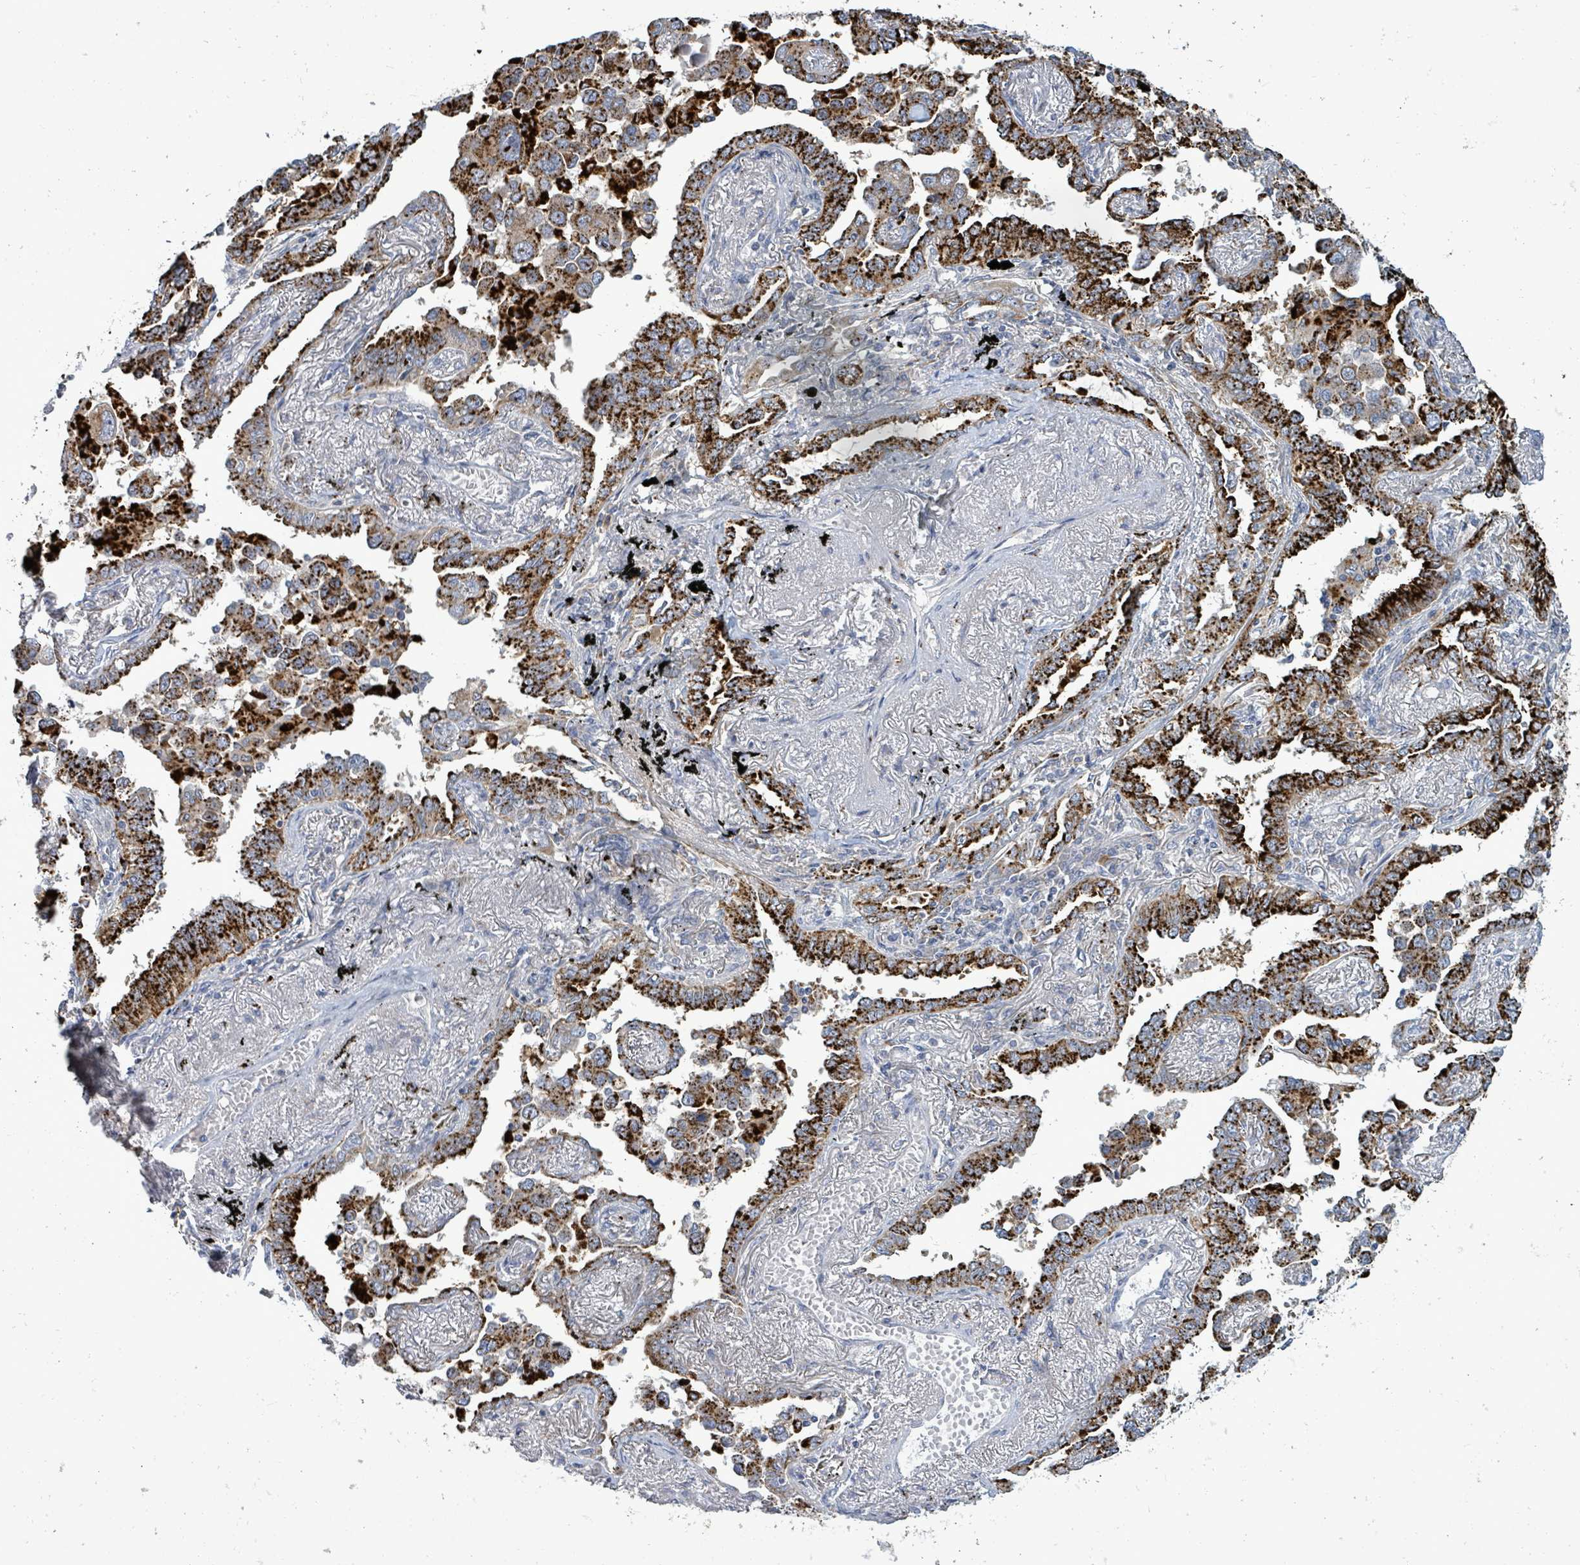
{"staining": {"intensity": "strong", "quantity": ">75%", "location": "cytoplasmic/membranous"}, "tissue": "lung cancer", "cell_type": "Tumor cells", "image_type": "cancer", "snomed": [{"axis": "morphology", "description": "Adenocarcinoma, NOS"}, {"axis": "topography", "description": "Lung"}], "caption": "Human adenocarcinoma (lung) stained with a protein marker reveals strong staining in tumor cells.", "gene": "ZFPM1", "patient": {"sex": "male", "age": 67}}